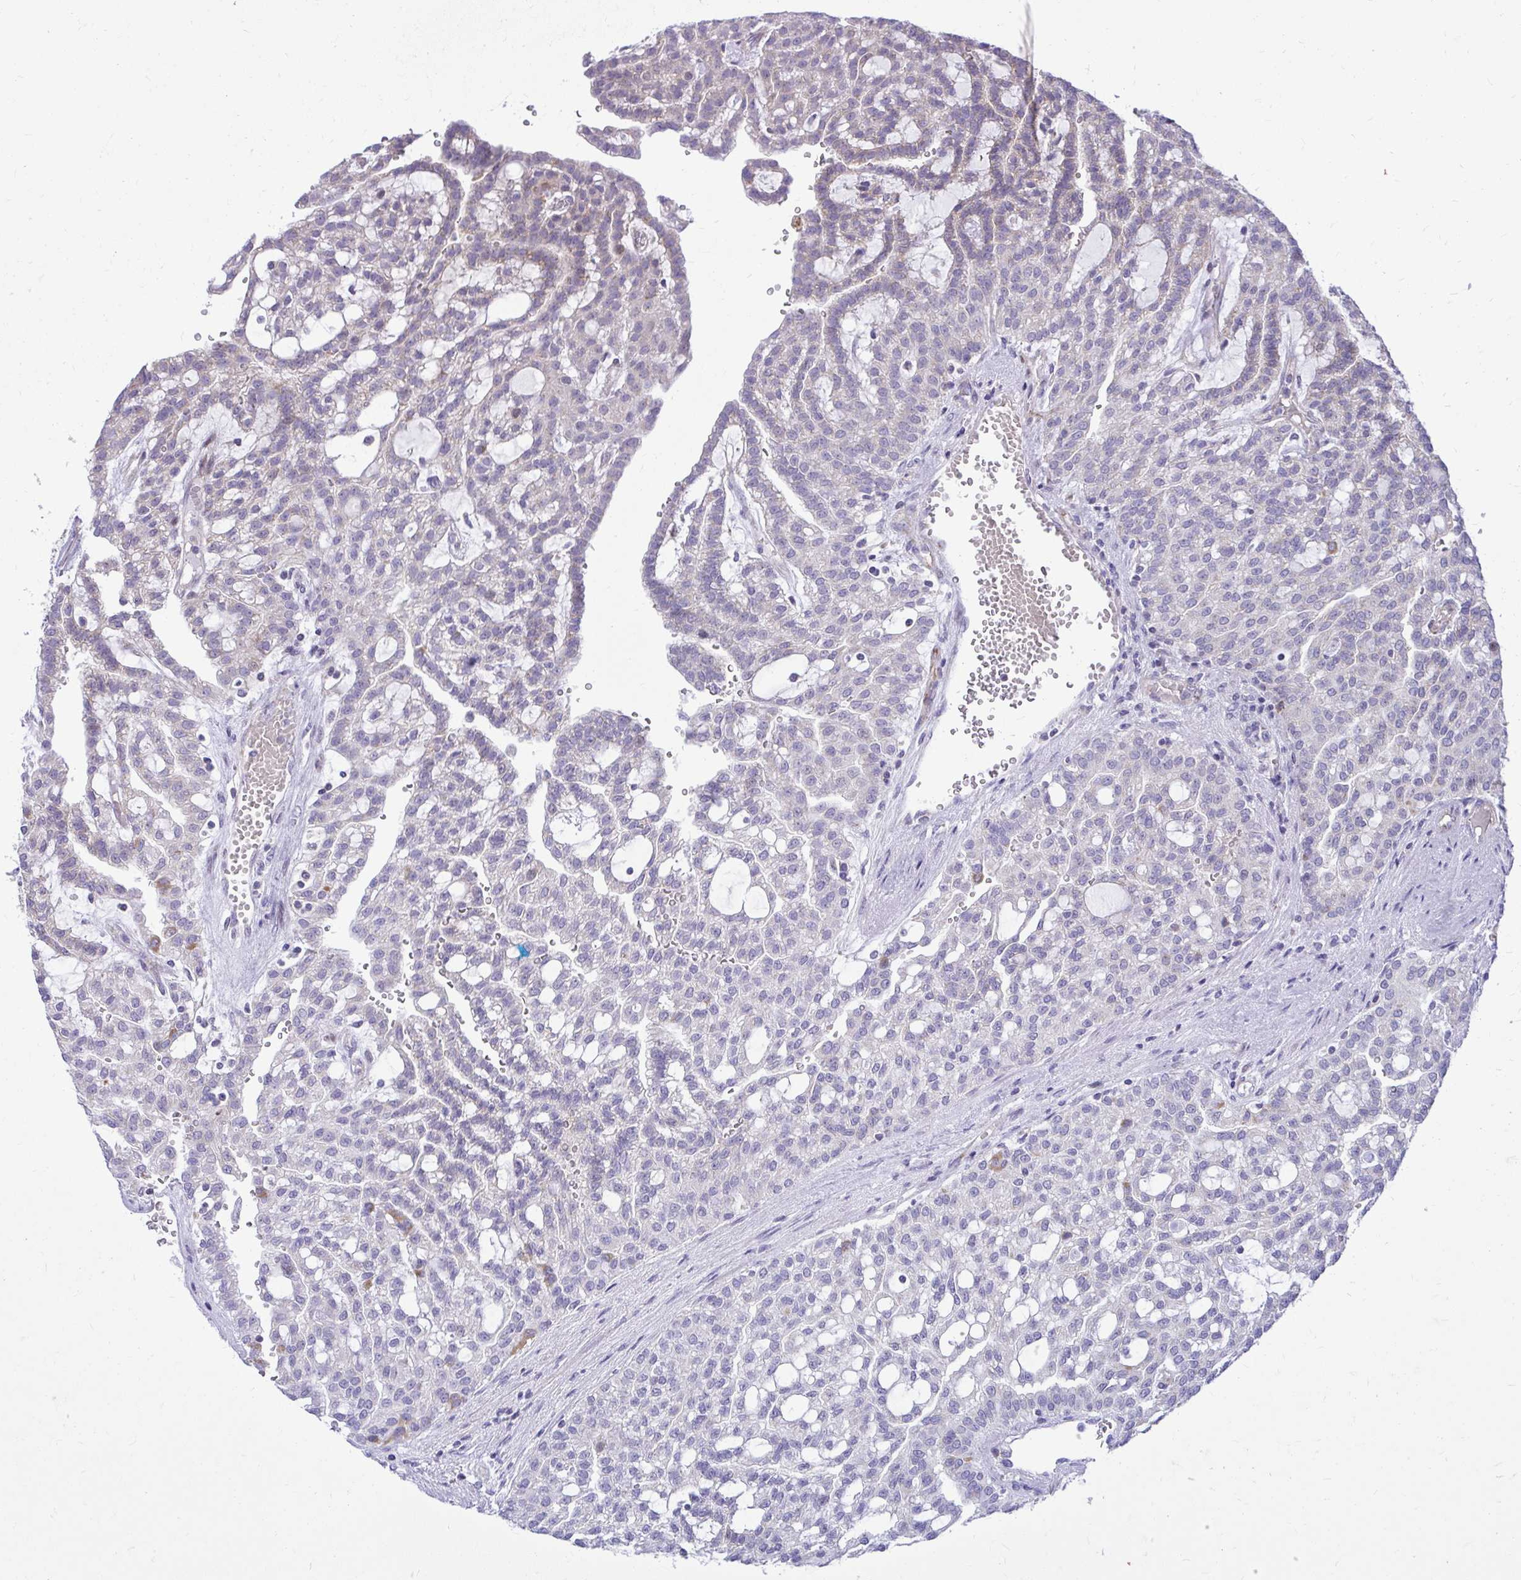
{"staining": {"intensity": "negative", "quantity": "none", "location": "none"}, "tissue": "renal cancer", "cell_type": "Tumor cells", "image_type": "cancer", "snomed": [{"axis": "morphology", "description": "Adenocarcinoma, NOS"}, {"axis": "topography", "description": "Kidney"}], "caption": "Tumor cells are negative for protein expression in human renal cancer.", "gene": "GPRIN3", "patient": {"sex": "male", "age": 63}}